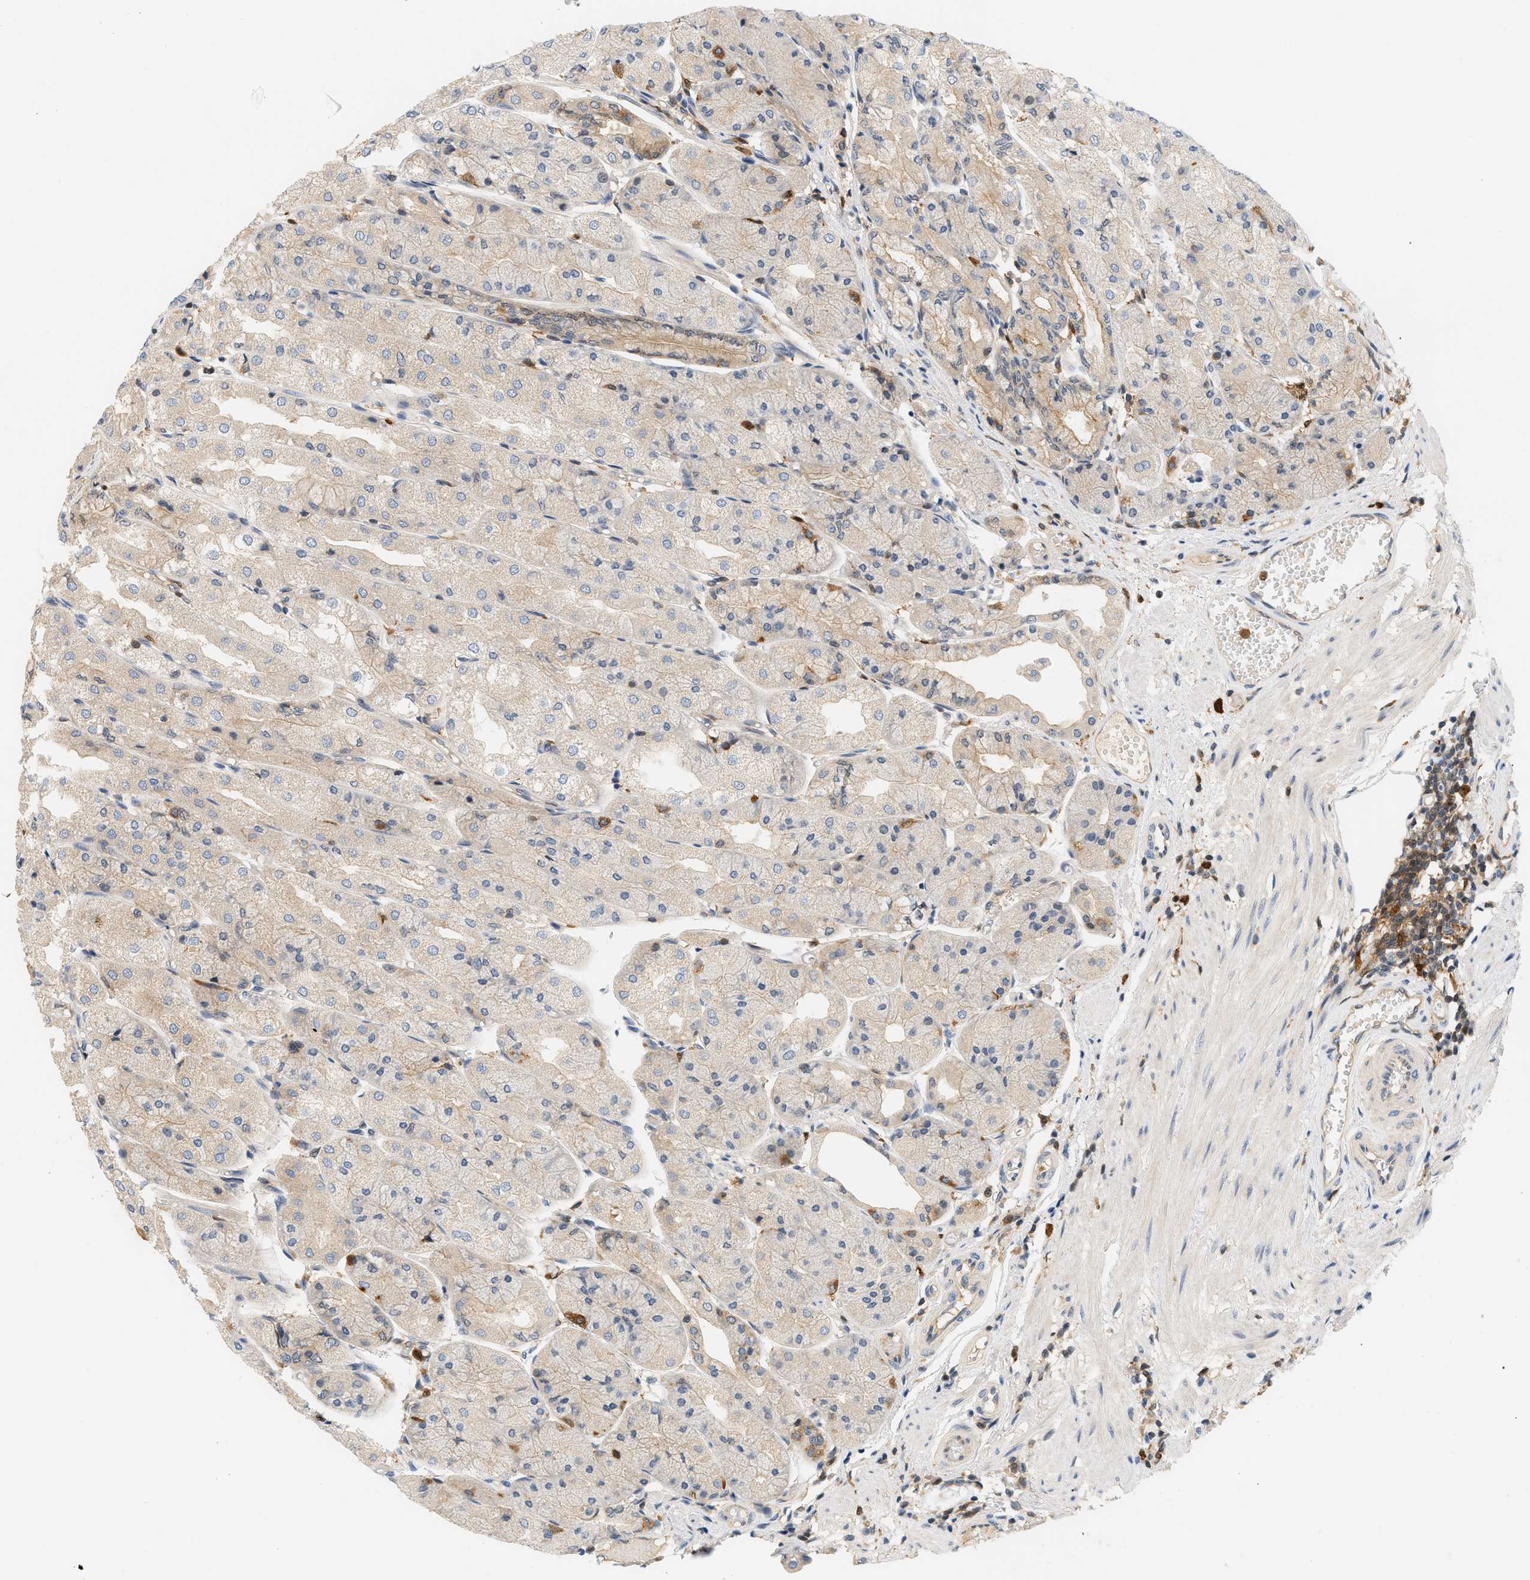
{"staining": {"intensity": "moderate", "quantity": "25%-75%", "location": "cytoplasmic/membranous"}, "tissue": "stomach", "cell_type": "Glandular cells", "image_type": "normal", "snomed": [{"axis": "morphology", "description": "Normal tissue, NOS"}, {"axis": "topography", "description": "Stomach, upper"}], "caption": "A brown stain highlights moderate cytoplasmic/membranous positivity of a protein in glandular cells of normal stomach. (Brightfield microscopy of DAB IHC at high magnification).", "gene": "PYCARD", "patient": {"sex": "male", "age": 72}}